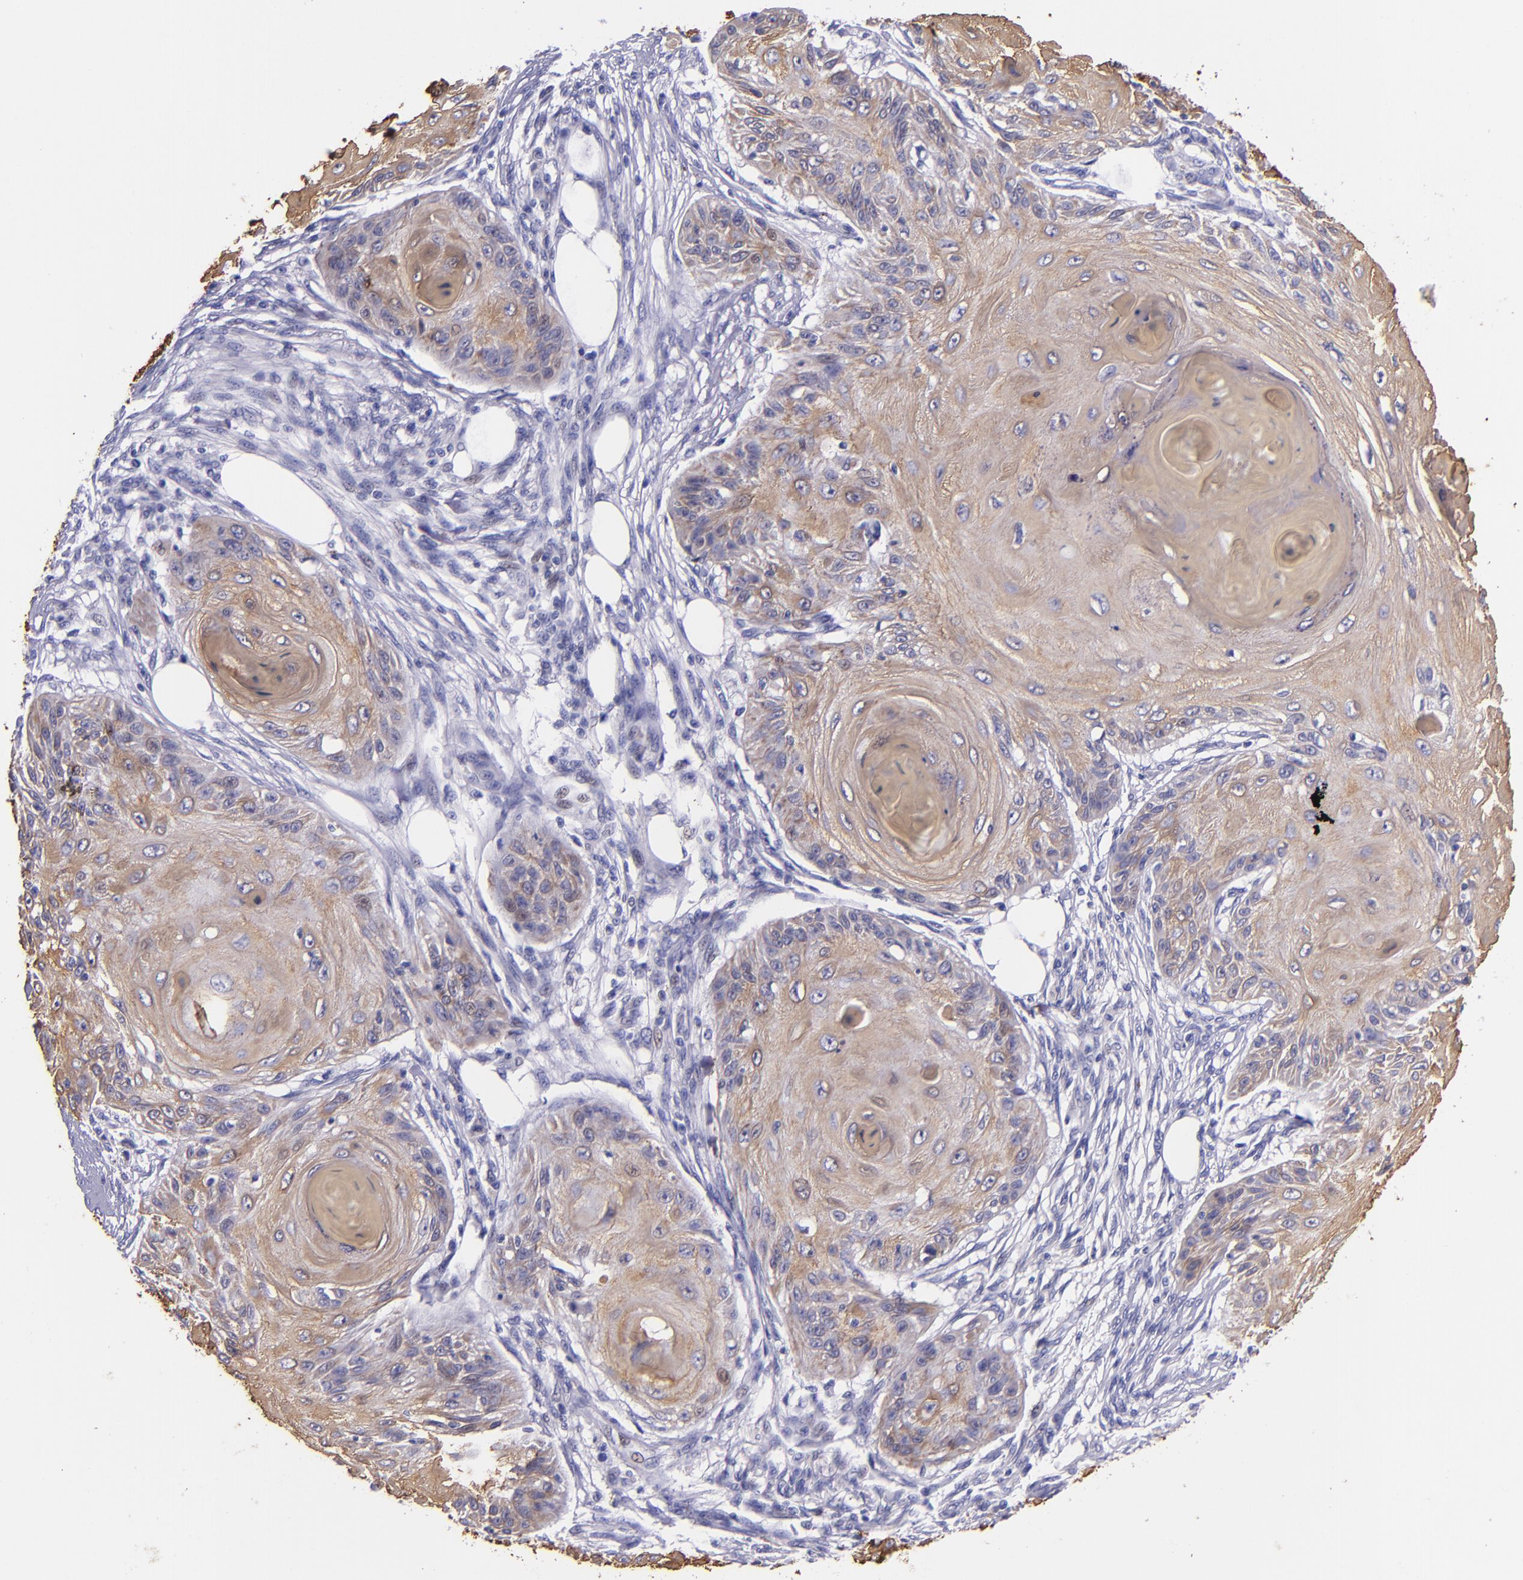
{"staining": {"intensity": "weak", "quantity": ">75%", "location": "cytoplasmic/membranous"}, "tissue": "skin cancer", "cell_type": "Tumor cells", "image_type": "cancer", "snomed": [{"axis": "morphology", "description": "Squamous cell carcinoma, NOS"}, {"axis": "topography", "description": "Skin"}], "caption": "Protein positivity by immunohistochemistry displays weak cytoplasmic/membranous staining in about >75% of tumor cells in squamous cell carcinoma (skin). (IHC, brightfield microscopy, high magnification).", "gene": "KRT4", "patient": {"sex": "female", "age": 88}}